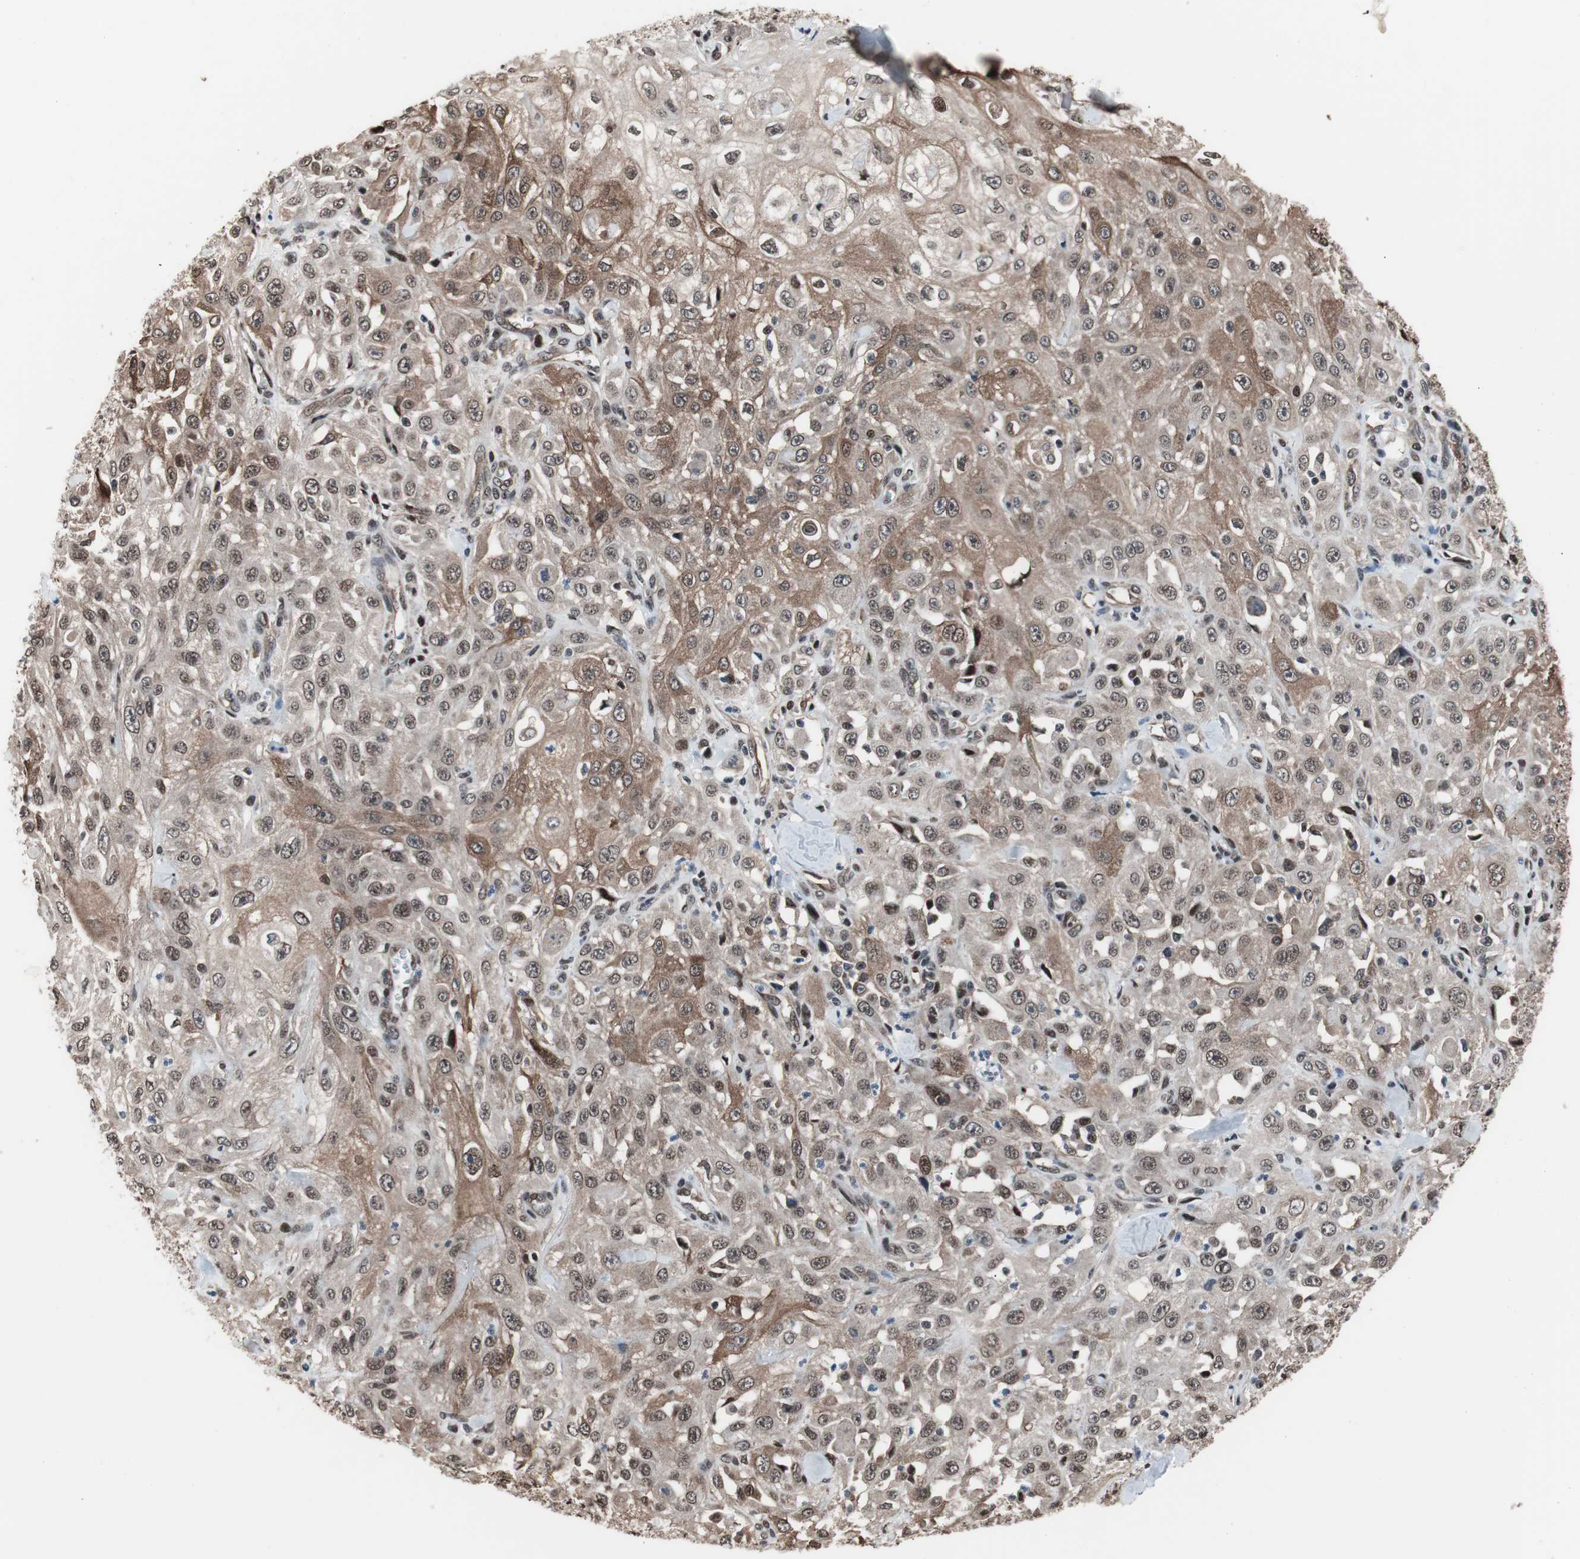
{"staining": {"intensity": "moderate", "quantity": "25%-75%", "location": "cytoplasmic/membranous"}, "tissue": "skin cancer", "cell_type": "Tumor cells", "image_type": "cancer", "snomed": [{"axis": "morphology", "description": "Squamous cell carcinoma, NOS"}, {"axis": "morphology", "description": "Squamous cell carcinoma, metastatic, NOS"}, {"axis": "topography", "description": "Skin"}, {"axis": "topography", "description": "Lymph node"}], "caption": "The photomicrograph shows a brown stain indicating the presence of a protein in the cytoplasmic/membranous of tumor cells in squamous cell carcinoma (skin).", "gene": "POGZ", "patient": {"sex": "male", "age": 75}}